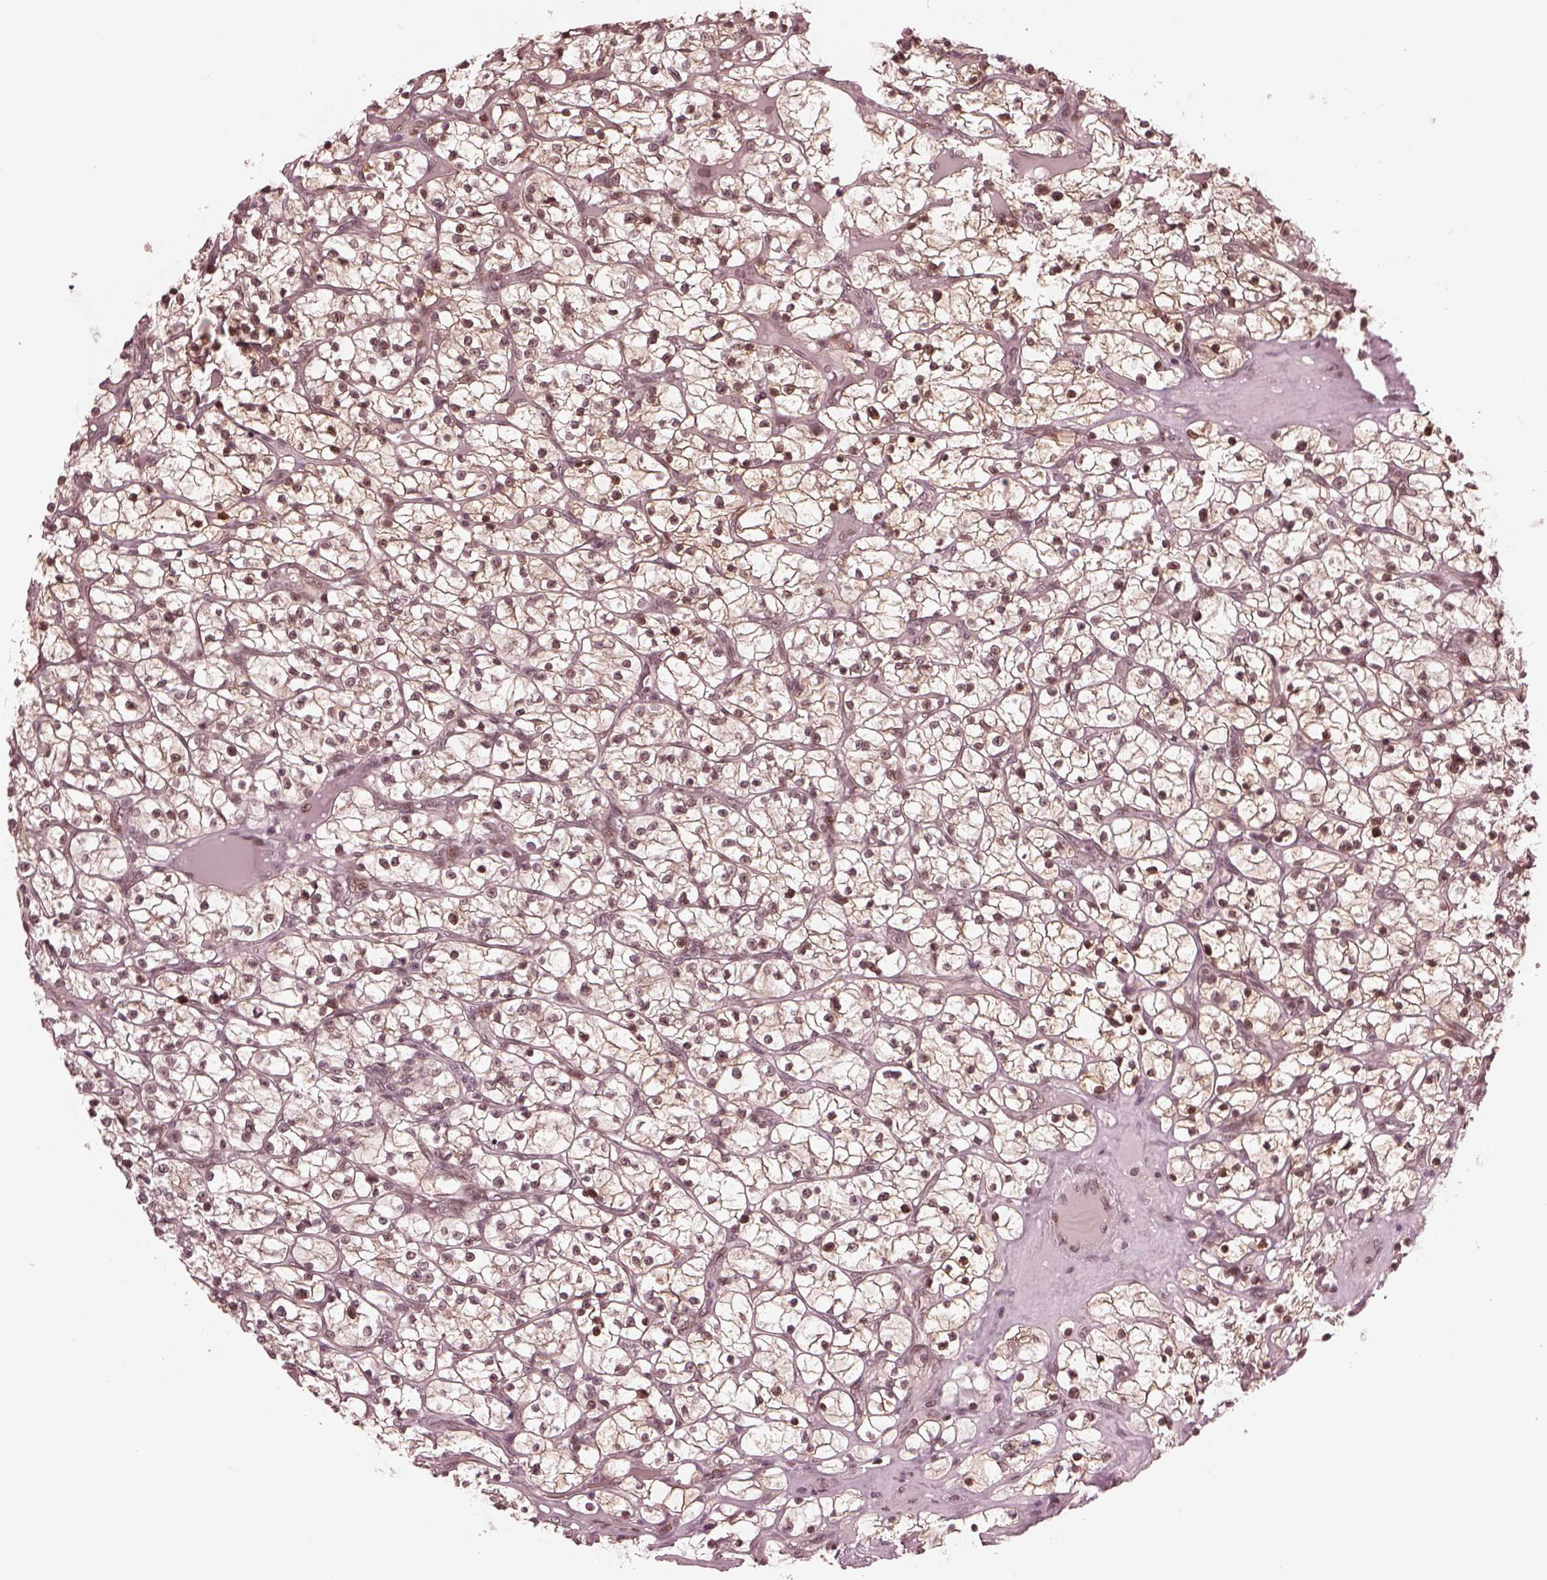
{"staining": {"intensity": "moderate", "quantity": "<25%", "location": "nuclear"}, "tissue": "renal cancer", "cell_type": "Tumor cells", "image_type": "cancer", "snomed": [{"axis": "morphology", "description": "Adenocarcinoma, NOS"}, {"axis": "topography", "description": "Kidney"}], "caption": "Tumor cells reveal low levels of moderate nuclear positivity in about <25% of cells in adenocarcinoma (renal). The protein is stained brown, and the nuclei are stained in blue (DAB IHC with brightfield microscopy, high magnification).", "gene": "TRIB3", "patient": {"sex": "female", "age": 64}}